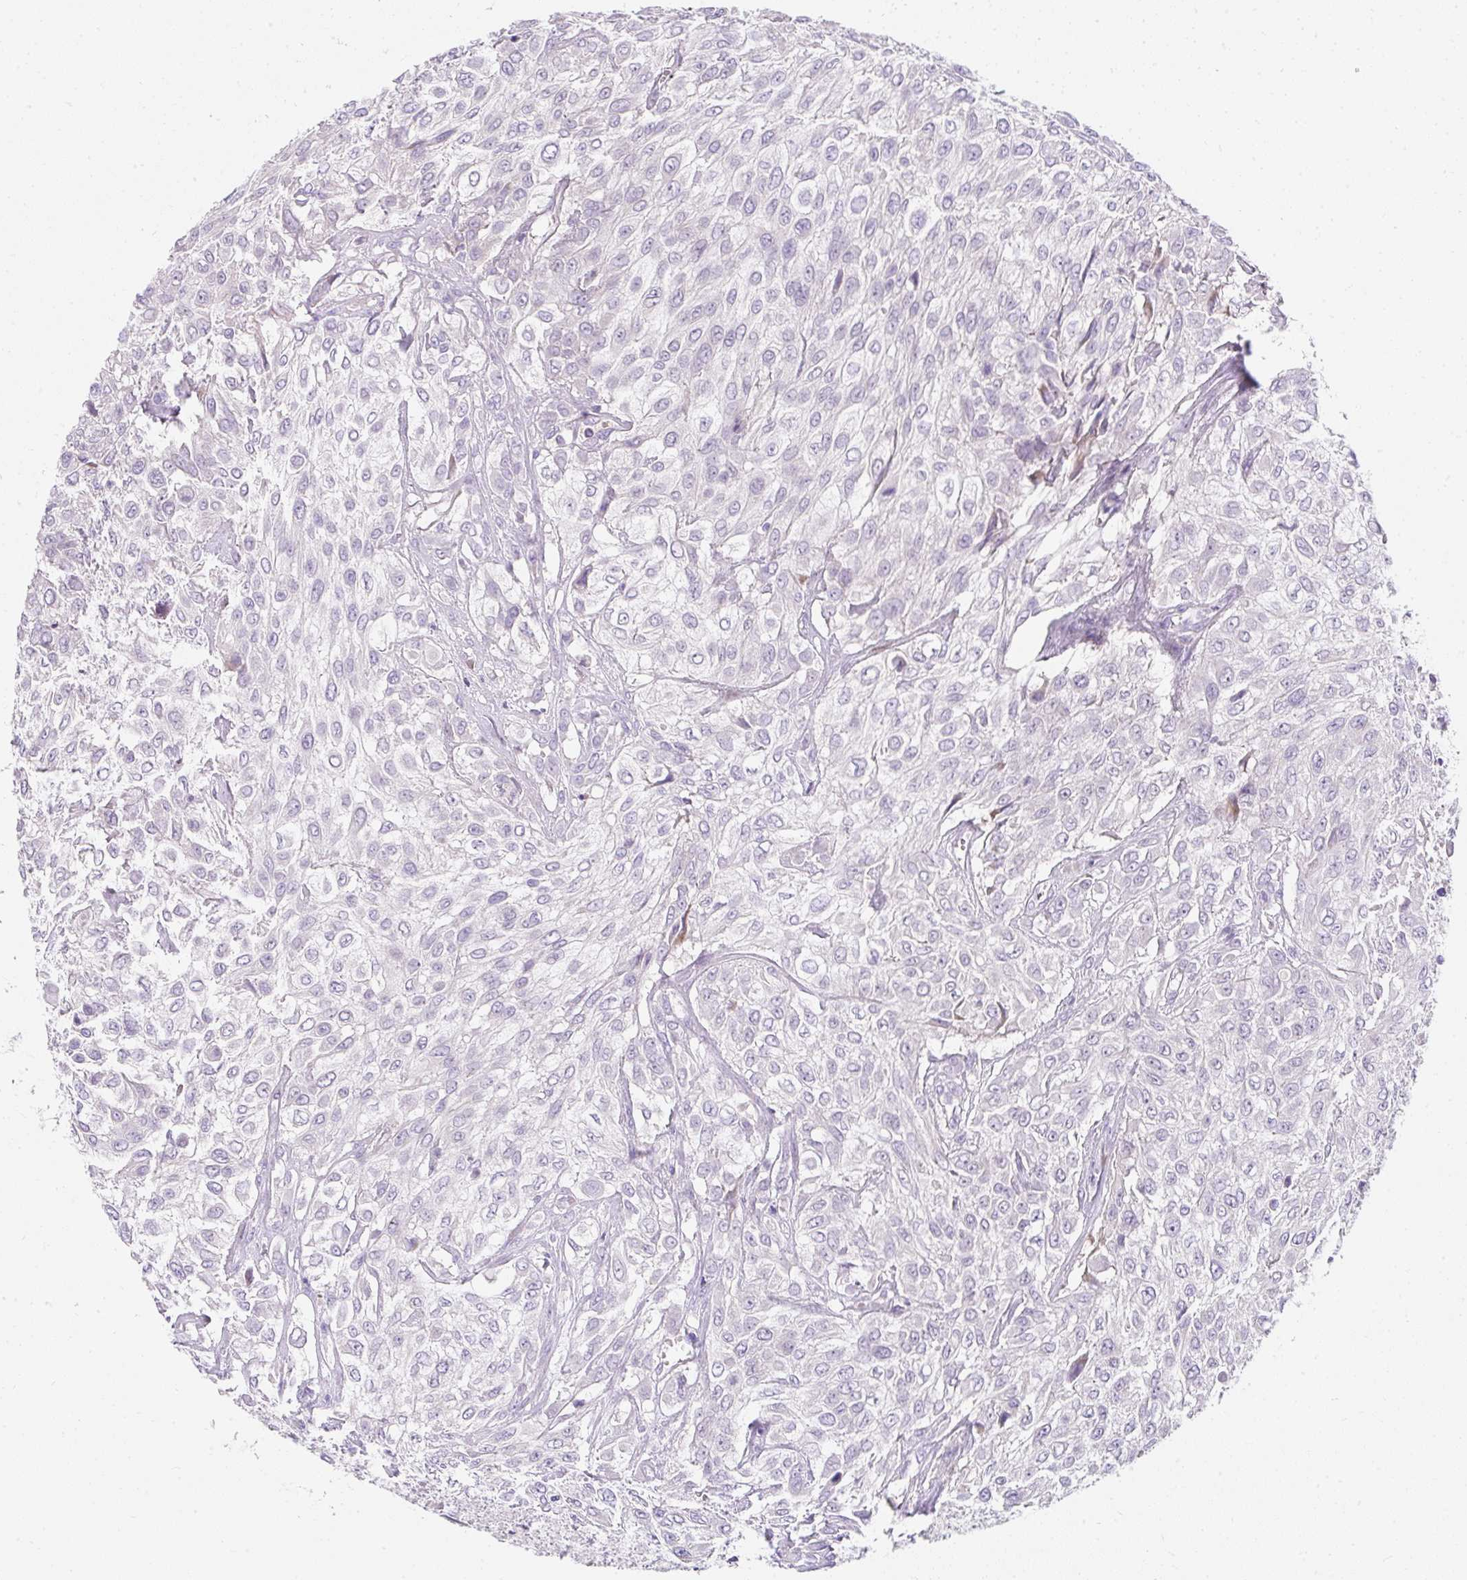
{"staining": {"intensity": "negative", "quantity": "none", "location": "none"}, "tissue": "urothelial cancer", "cell_type": "Tumor cells", "image_type": "cancer", "snomed": [{"axis": "morphology", "description": "Urothelial carcinoma, High grade"}, {"axis": "topography", "description": "Urinary bladder"}], "caption": "IHC histopathology image of human urothelial carcinoma (high-grade) stained for a protein (brown), which reveals no positivity in tumor cells. (DAB (3,3'-diaminobenzidine) IHC with hematoxylin counter stain).", "gene": "DTX4", "patient": {"sex": "male", "age": 57}}